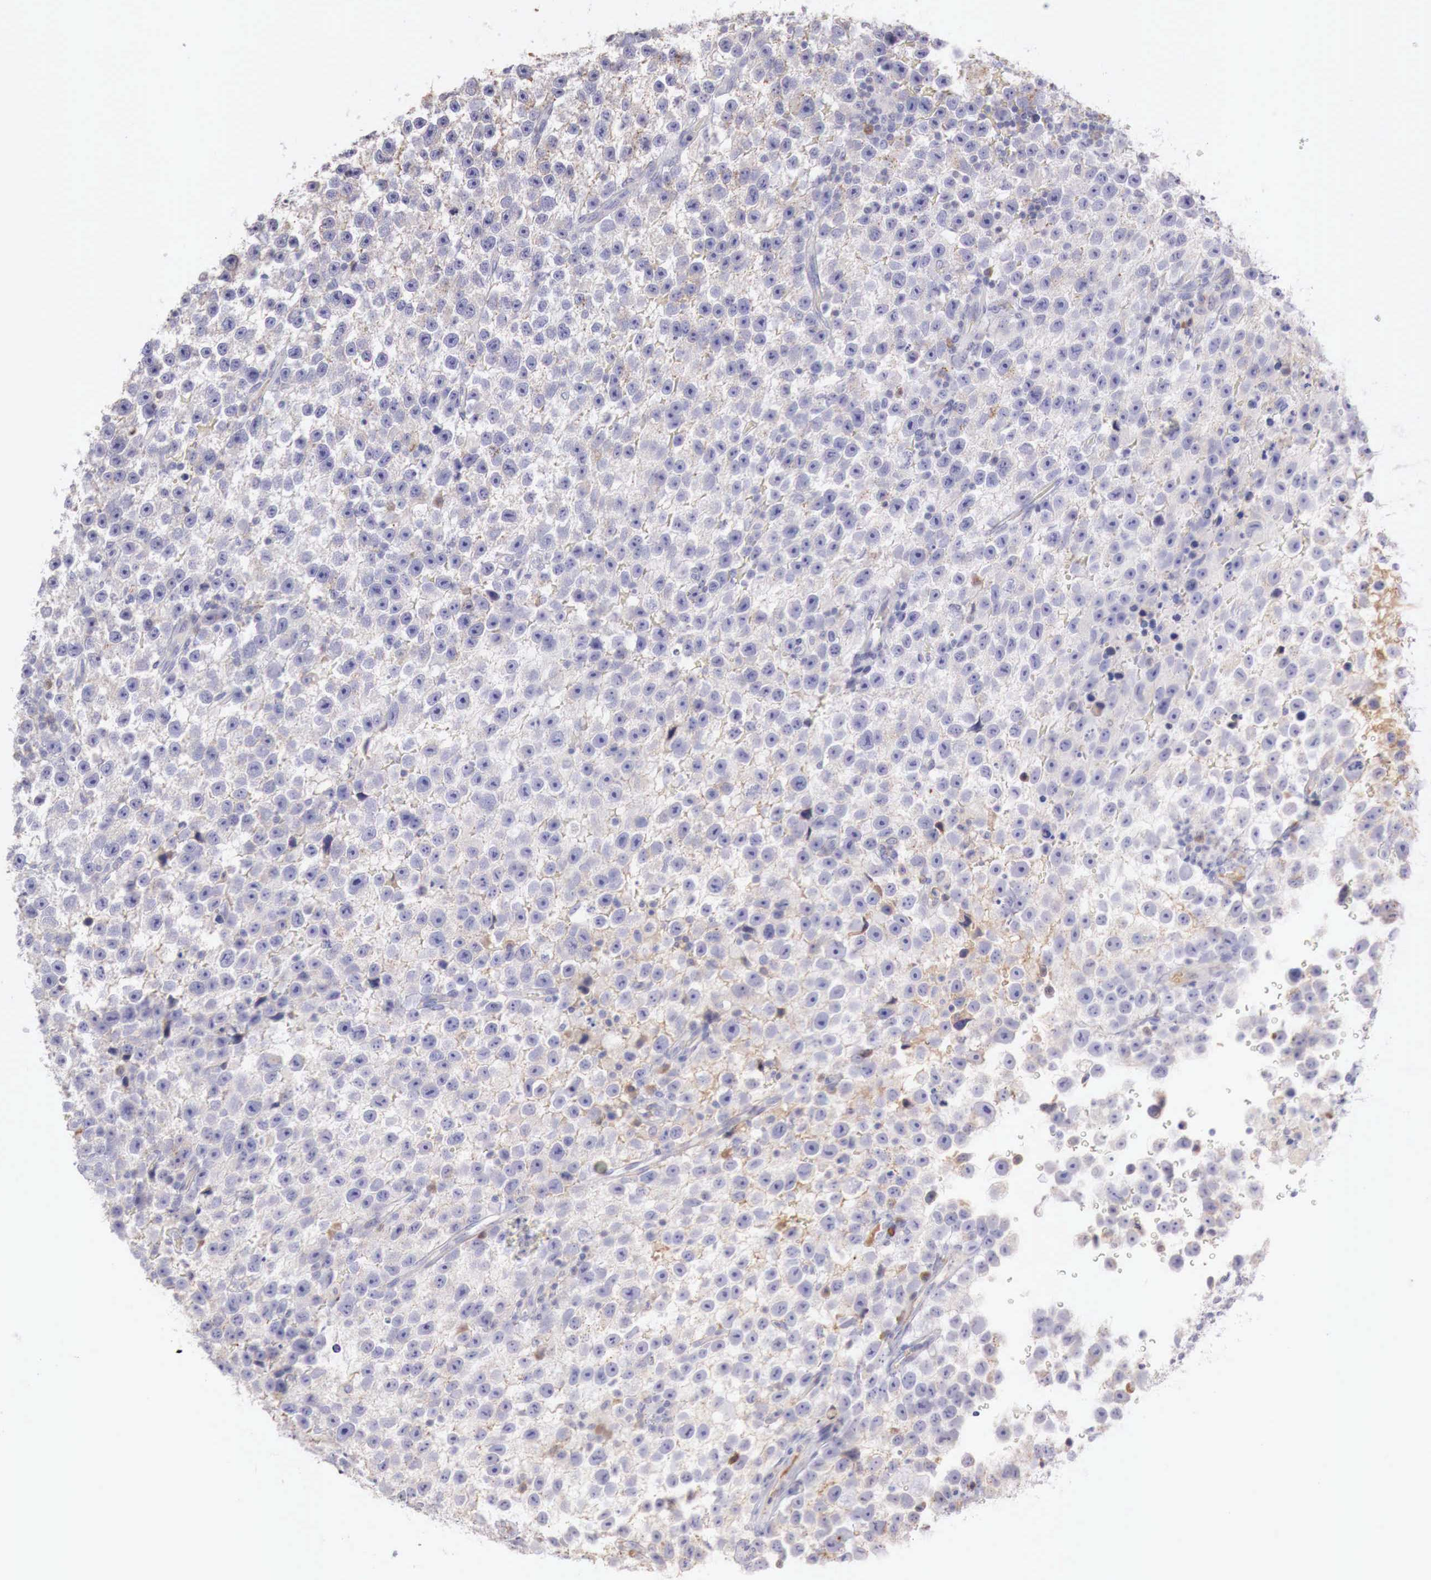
{"staining": {"intensity": "weak", "quantity": "<25%", "location": "cytoplasmic/membranous"}, "tissue": "testis cancer", "cell_type": "Tumor cells", "image_type": "cancer", "snomed": [{"axis": "morphology", "description": "Seminoma, NOS"}, {"axis": "topography", "description": "Testis"}], "caption": "Immunohistochemical staining of human testis cancer shows no significant staining in tumor cells. (DAB (3,3'-diaminobenzidine) immunohistochemistry (IHC) visualized using brightfield microscopy, high magnification).", "gene": "XPNPEP2", "patient": {"sex": "male", "age": 33}}